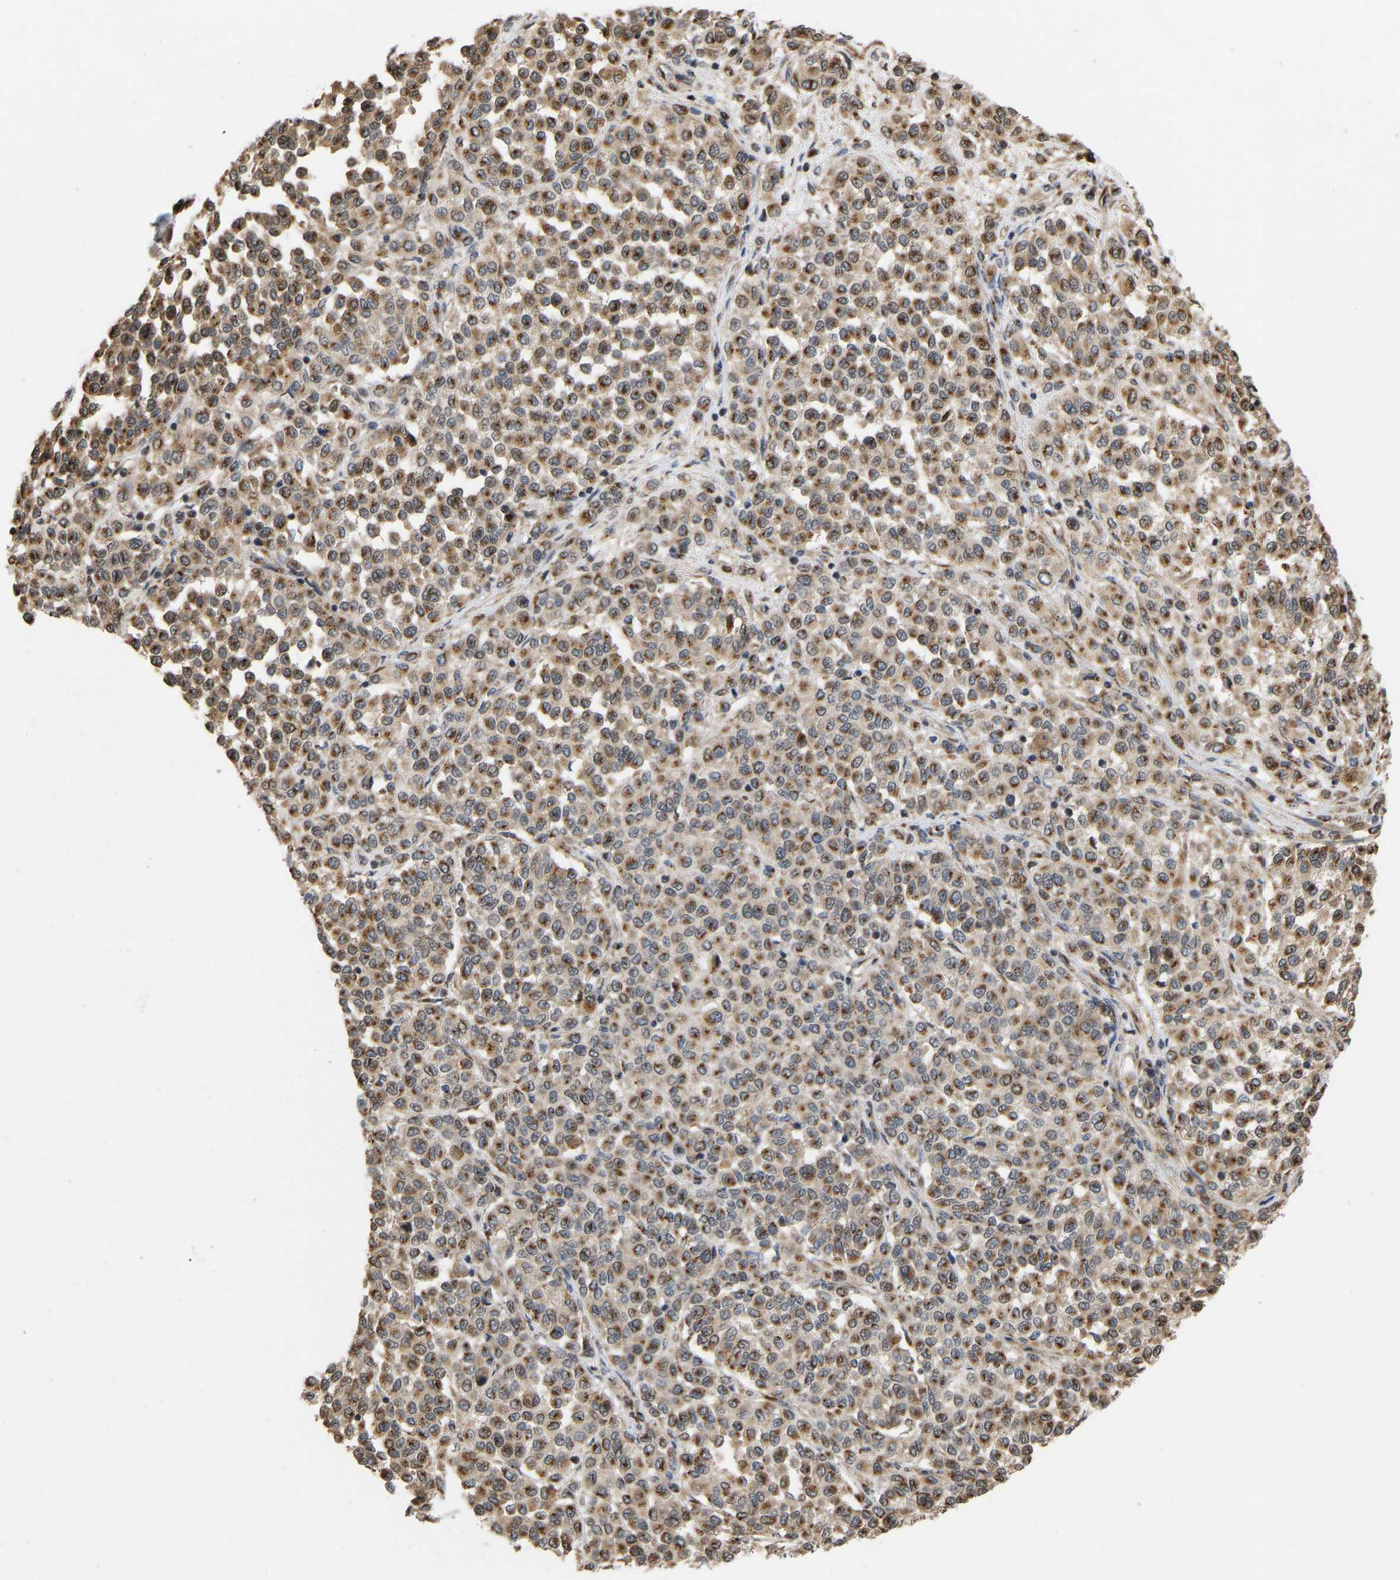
{"staining": {"intensity": "moderate", "quantity": ">75%", "location": "cytoplasmic/membranous"}, "tissue": "melanoma", "cell_type": "Tumor cells", "image_type": "cancer", "snomed": [{"axis": "morphology", "description": "Malignant melanoma, Metastatic site"}, {"axis": "topography", "description": "Pancreas"}], "caption": "Immunohistochemistry histopathology image of human malignant melanoma (metastatic site) stained for a protein (brown), which reveals medium levels of moderate cytoplasmic/membranous positivity in approximately >75% of tumor cells.", "gene": "YIPF4", "patient": {"sex": "female", "age": 30}}